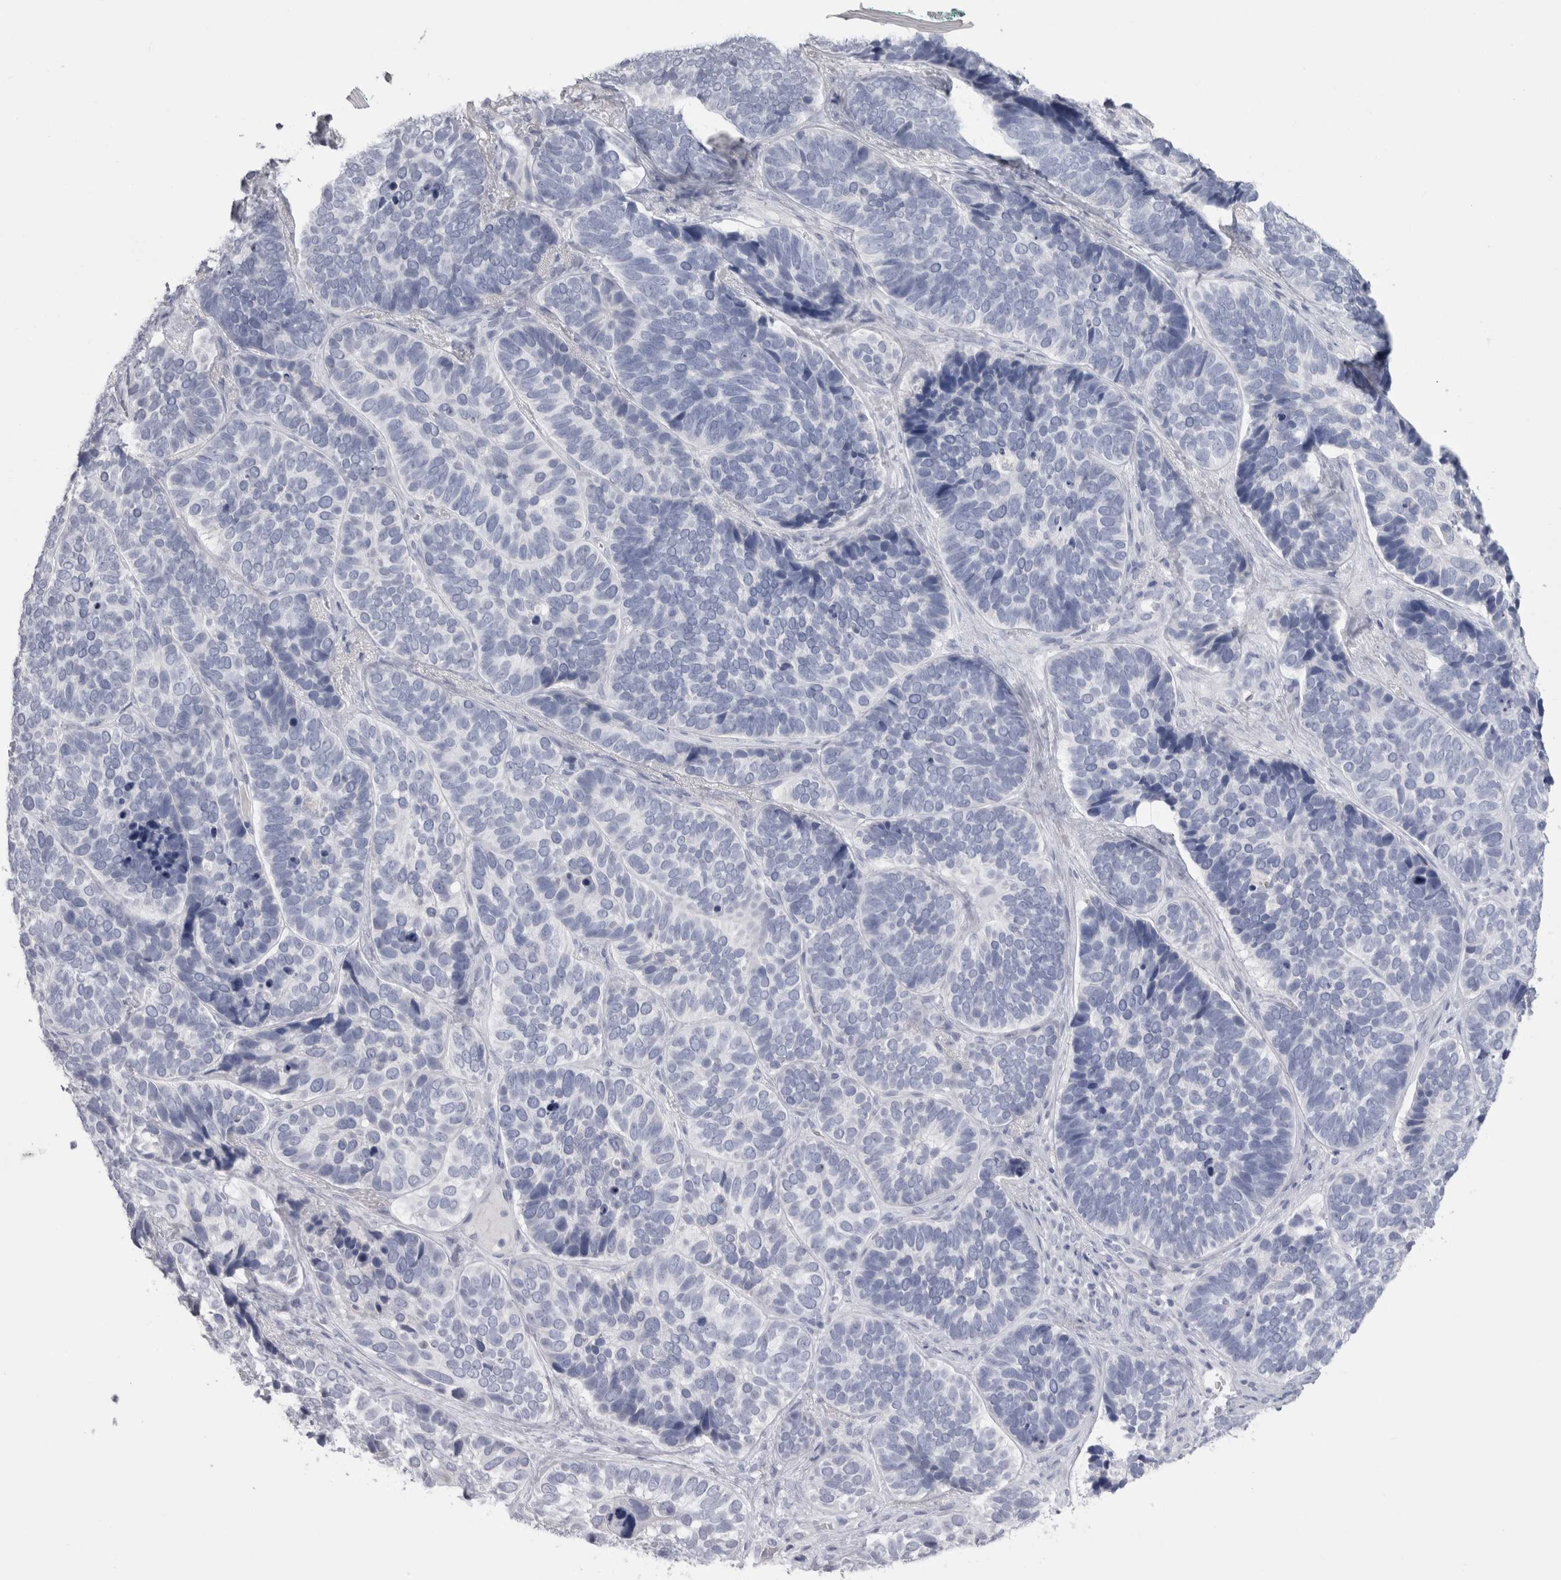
{"staining": {"intensity": "negative", "quantity": "none", "location": "none"}, "tissue": "skin cancer", "cell_type": "Tumor cells", "image_type": "cancer", "snomed": [{"axis": "morphology", "description": "Basal cell carcinoma"}, {"axis": "topography", "description": "Skin"}], "caption": "Immunohistochemical staining of basal cell carcinoma (skin) exhibits no significant staining in tumor cells. The staining is performed using DAB (3,3'-diaminobenzidine) brown chromogen with nuclei counter-stained in using hematoxylin.", "gene": "PTH", "patient": {"sex": "male", "age": 62}}